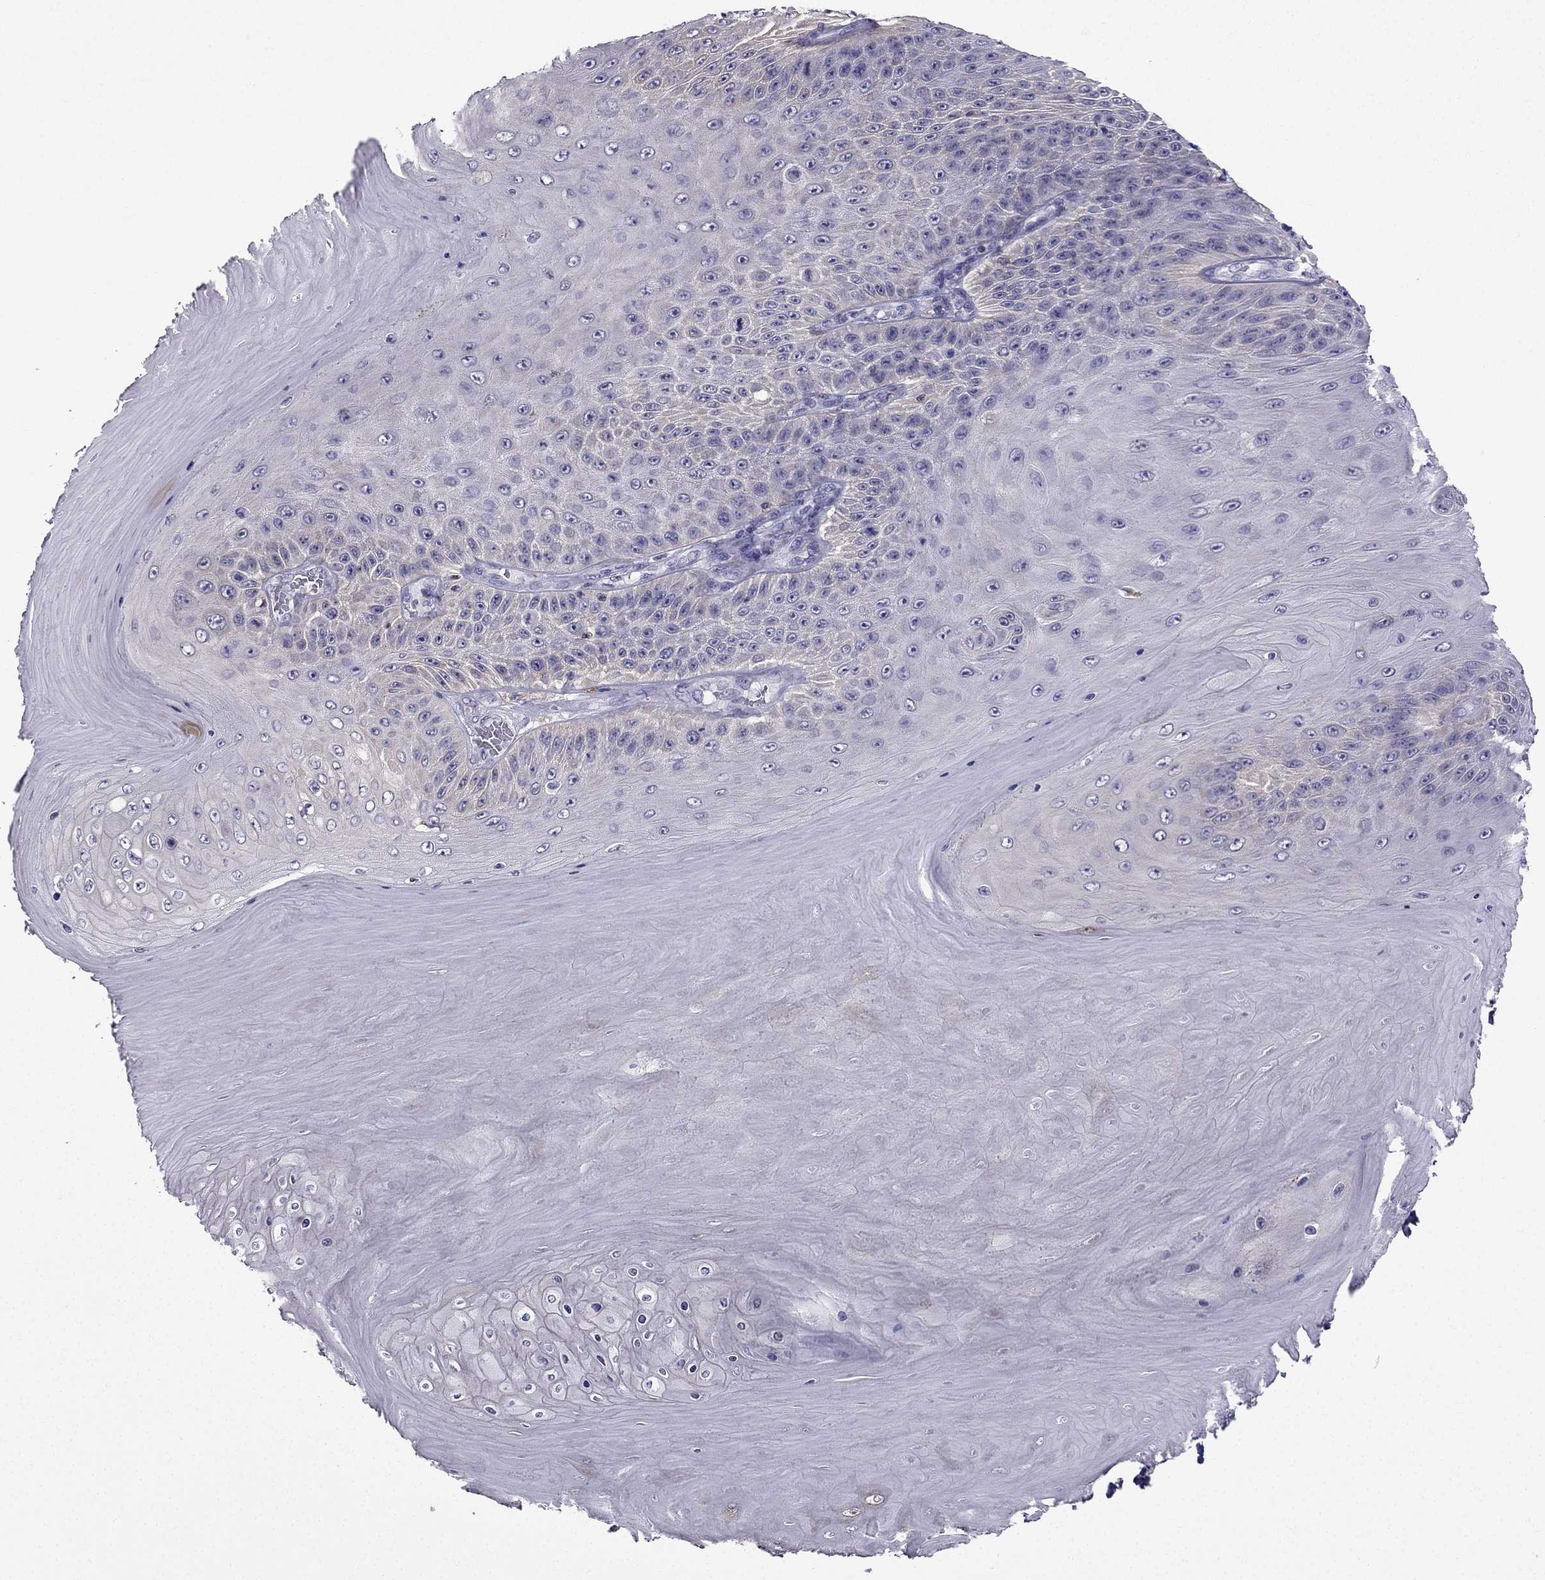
{"staining": {"intensity": "negative", "quantity": "none", "location": "none"}, "tissue": "skin cancer", "cell_type": "Tumor cells", "image_type": "cancer", "snomed": [{"axis": "morphology", "description": "Squamous cell carcinoma, NOS"}, {"axis": "topography", "description": "Skin"}], "caption": "High power microscopy image of an immunohistochemistry histopathology image of skin cancer (squamous cell carcinoma), revealing no significant positivity in tumor cells.", "gene": "CCK", "patient": {"sex": "male", "age": 62}}